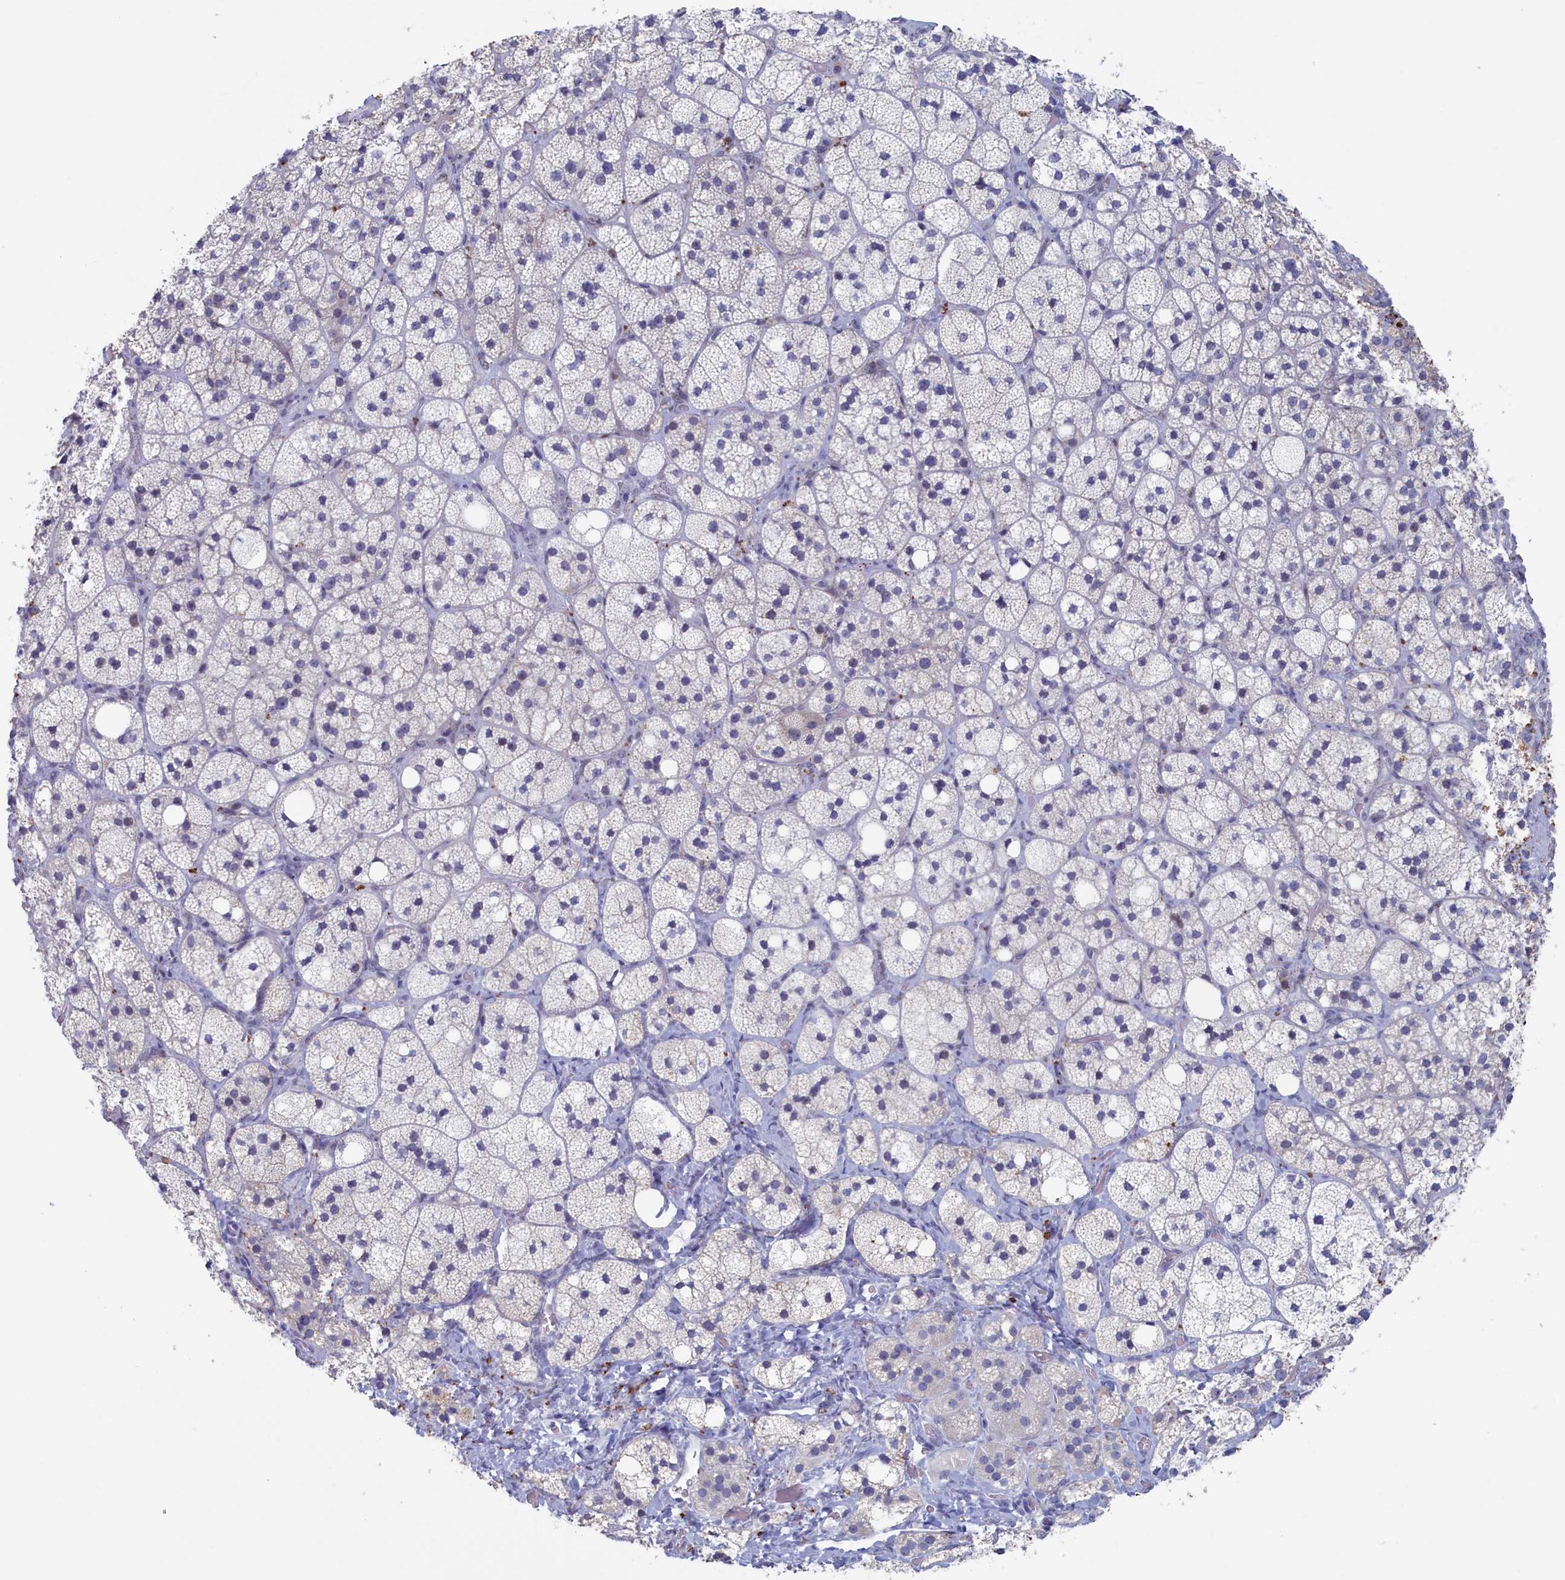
{"staining": {"intensity": "negative", "quantity": "none", "location": "none"}, "tissue": "adrenal gland", "cell_type": "Glandular cells", "image_type": "normal", "snomed": [{"axis": "morphology", "description": "Normal tissue, NOS"}, {"axis": "topography", "description": "Adrenal gland"}], "caption": "This is an IHC image of benign adrenal gland. There is no staining in glandular cells.", "gene": "WDR76", "patient": {"sex": "male", "age": 61}}